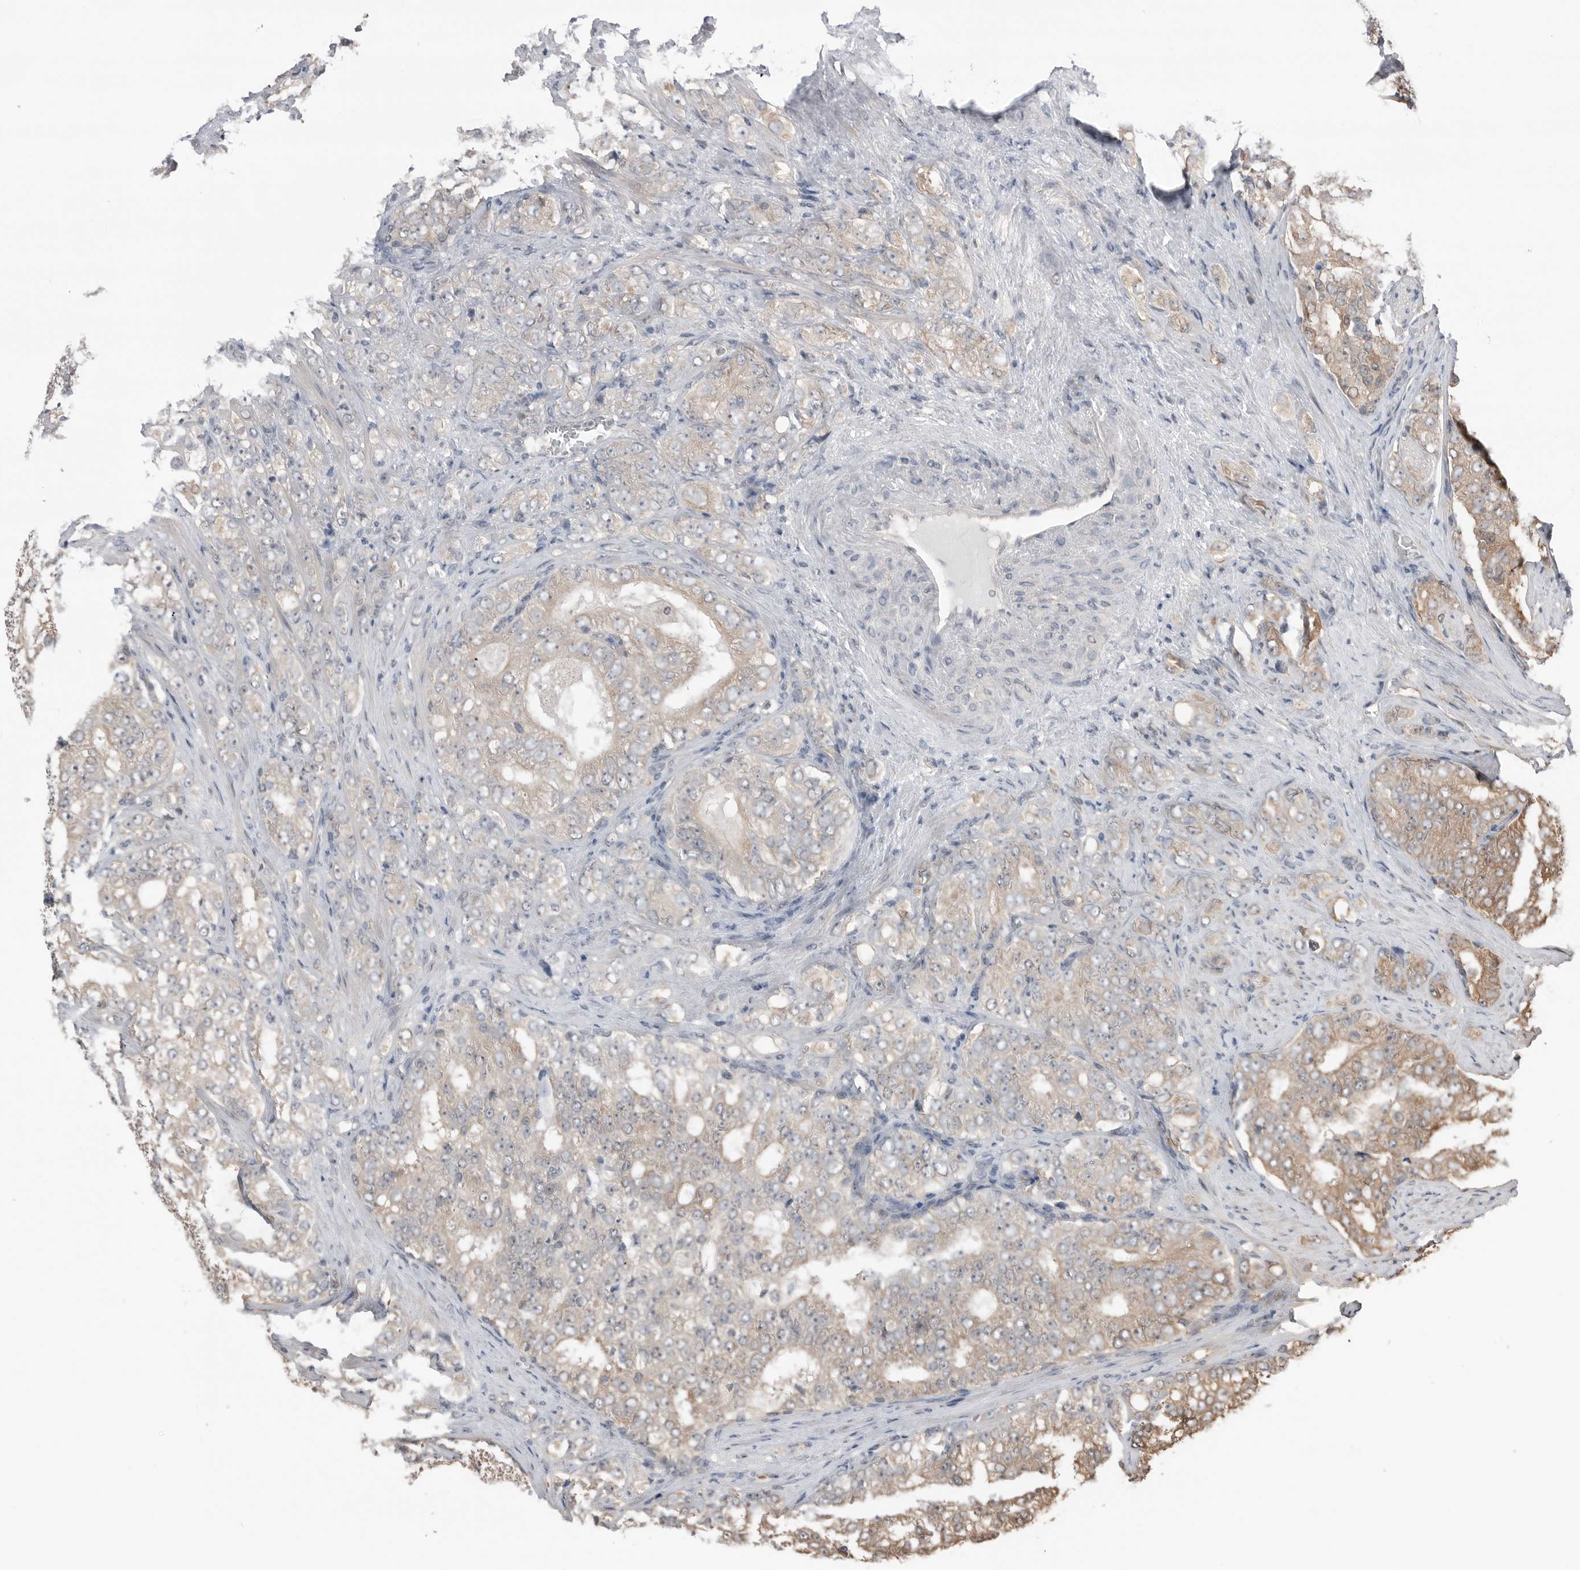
{"staining": {"intensity": "weak", "quantity": "<25%", "location": "cytoplasmic/membranous"}, "tissue": "prostate cancer", "cell_type": "Tumor cells", "image_type": "cancer", "snomed": [{"axis": "morphology", "description": "Adenocarcinoma, High grade"}, {"axis": "topography", "description": "Prostate"}], "caption": "High power microscopy photomicrograph of an IHC micrograph of prostate cancer, revealing no significant staining in tumor cells.", "gene": "PEAK1", "patient": {"sex": "male", "age": 58}}